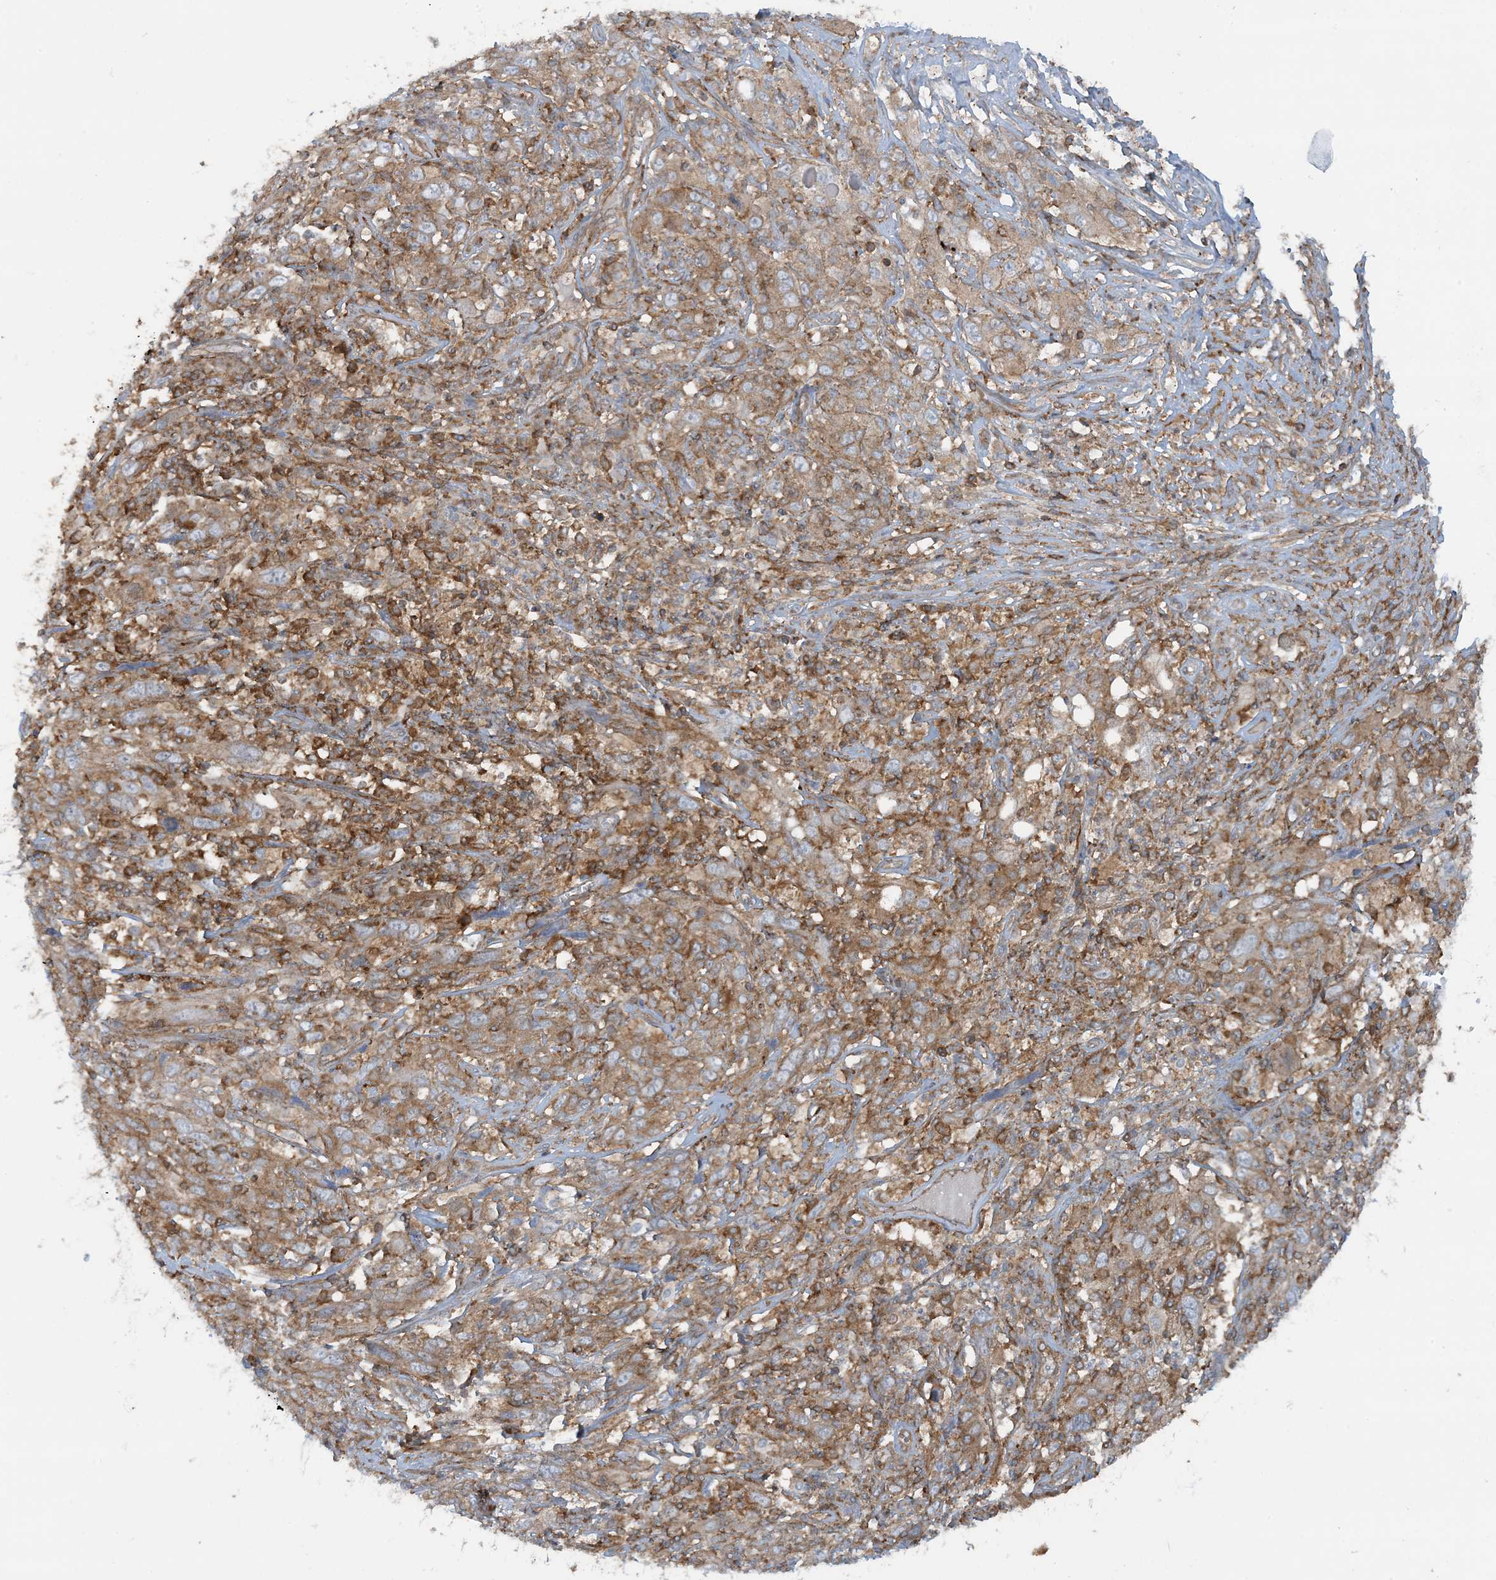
{"staining": {"intensity": "moderate", "quantity": ">75%", "location": "cytoplasmic/membranous"}, "tissue": "cervical cancer", "cell_type": "Tumor cells", "image_type": "cancer", "snomed": [{"axis": "morphology", "description": "Squamous cell carcinoma, NOS"}, {"axis": "topography", "description": "Cervix"}], "caption": "Immunohistochemical staining of human cervical cancer (squamous cell carcinoma) displays moderate cytoplasmic/membranous protein staining in about >75% of tumor cells. (Stains: DAB in brown, nuclei in blue, Microscopy: brightfield microscopy at high magnification).", "gene": "STAM2", "patient": {"sex": "female", "age": 46}}